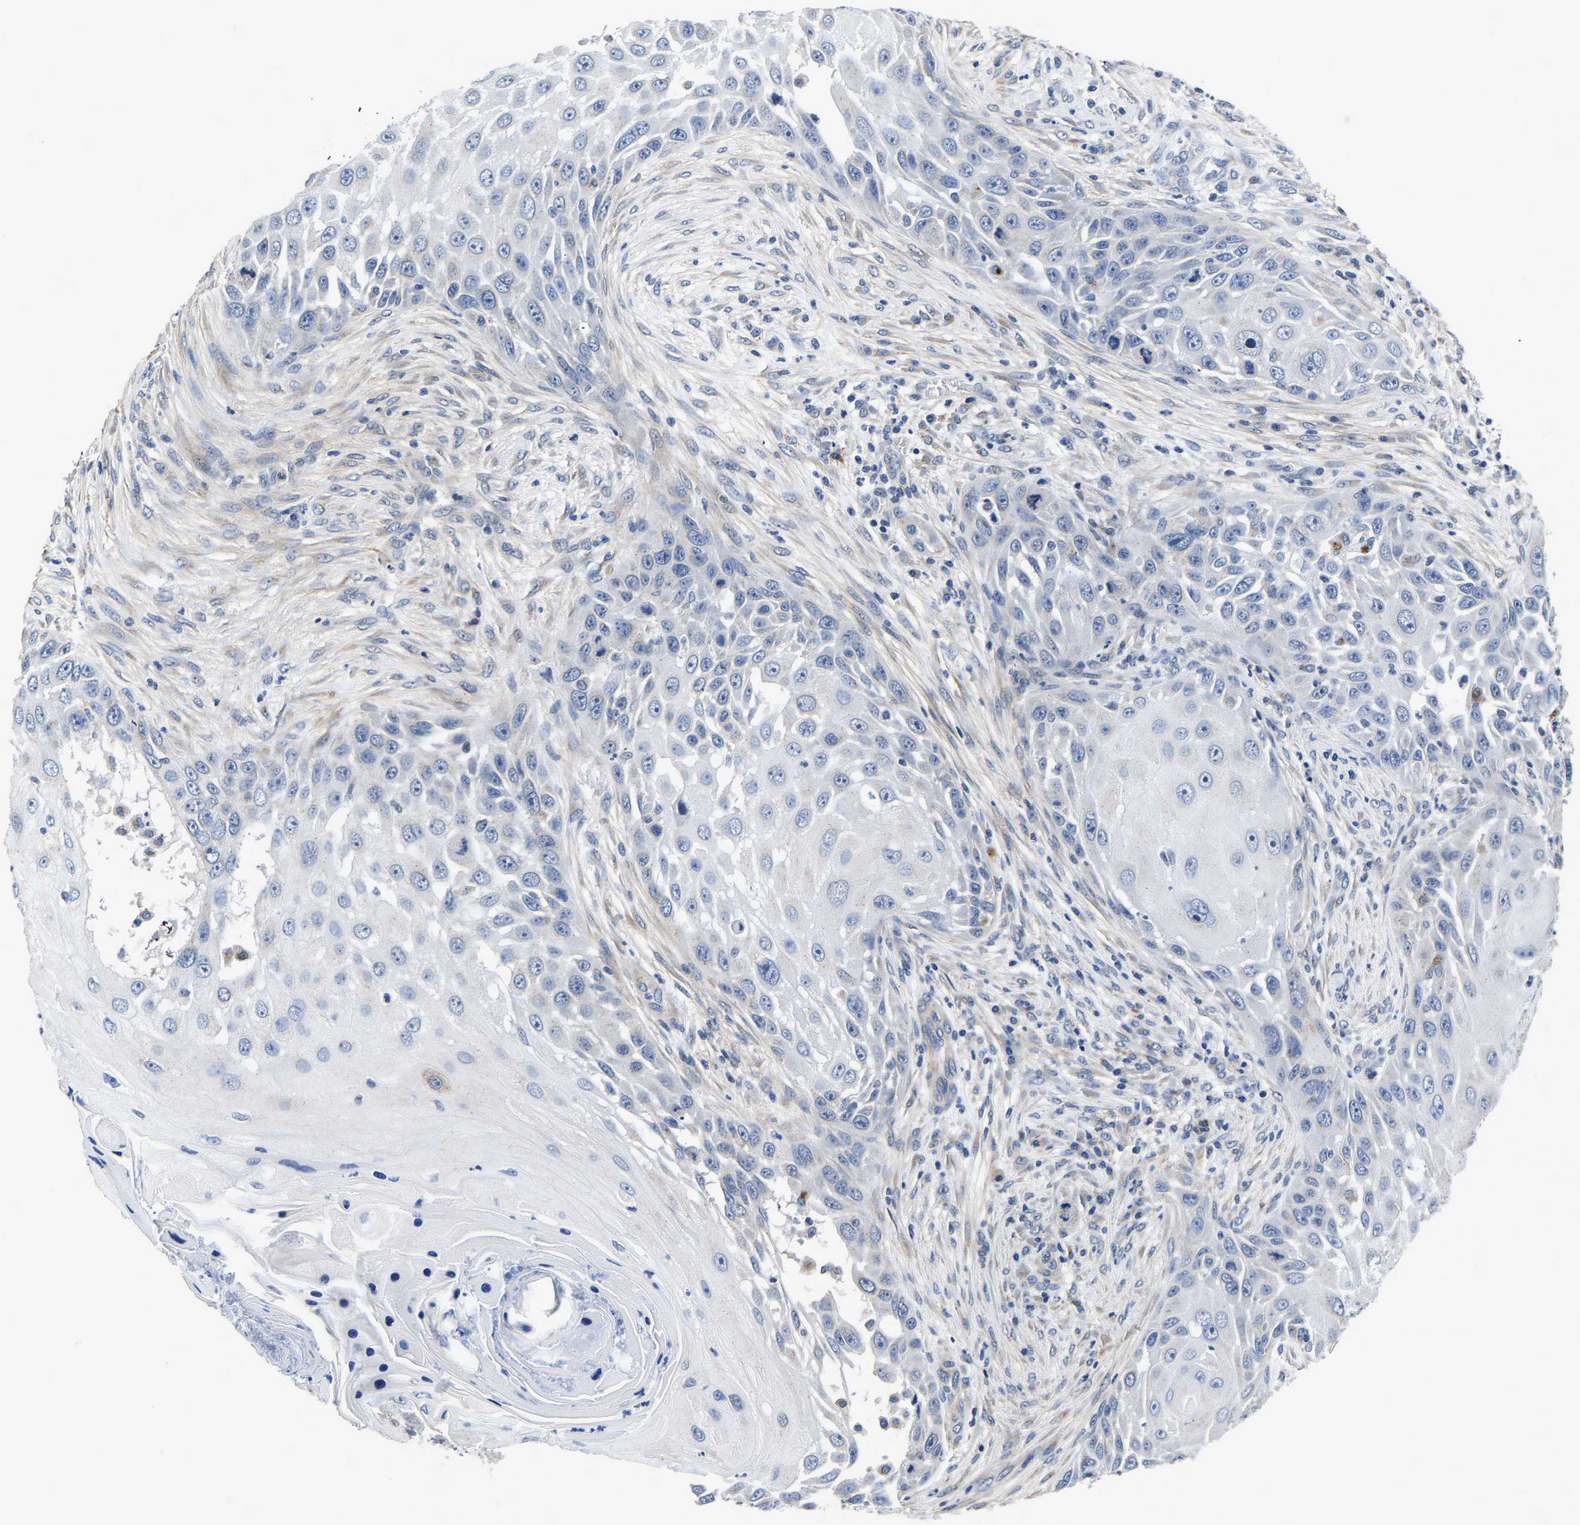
{"staining": {"intensity": "negative", "quantity": "none", "location": "none"}, "tissue": "skin cancer", "cell_type": "Tumor cells", "image_type": "cancer", "snomed": [{"axis": "morphology", "description": "Squamous cell carcinoma, NOS"}, {"axis": "topography", "description": "Skin"}], "caption": "Image shows no protein positivity in tumor cells of squamous cell carcinoma (skin) tissue.", "gene": "PDLIM7", "patient": {"sex": "female", "age": 44}}